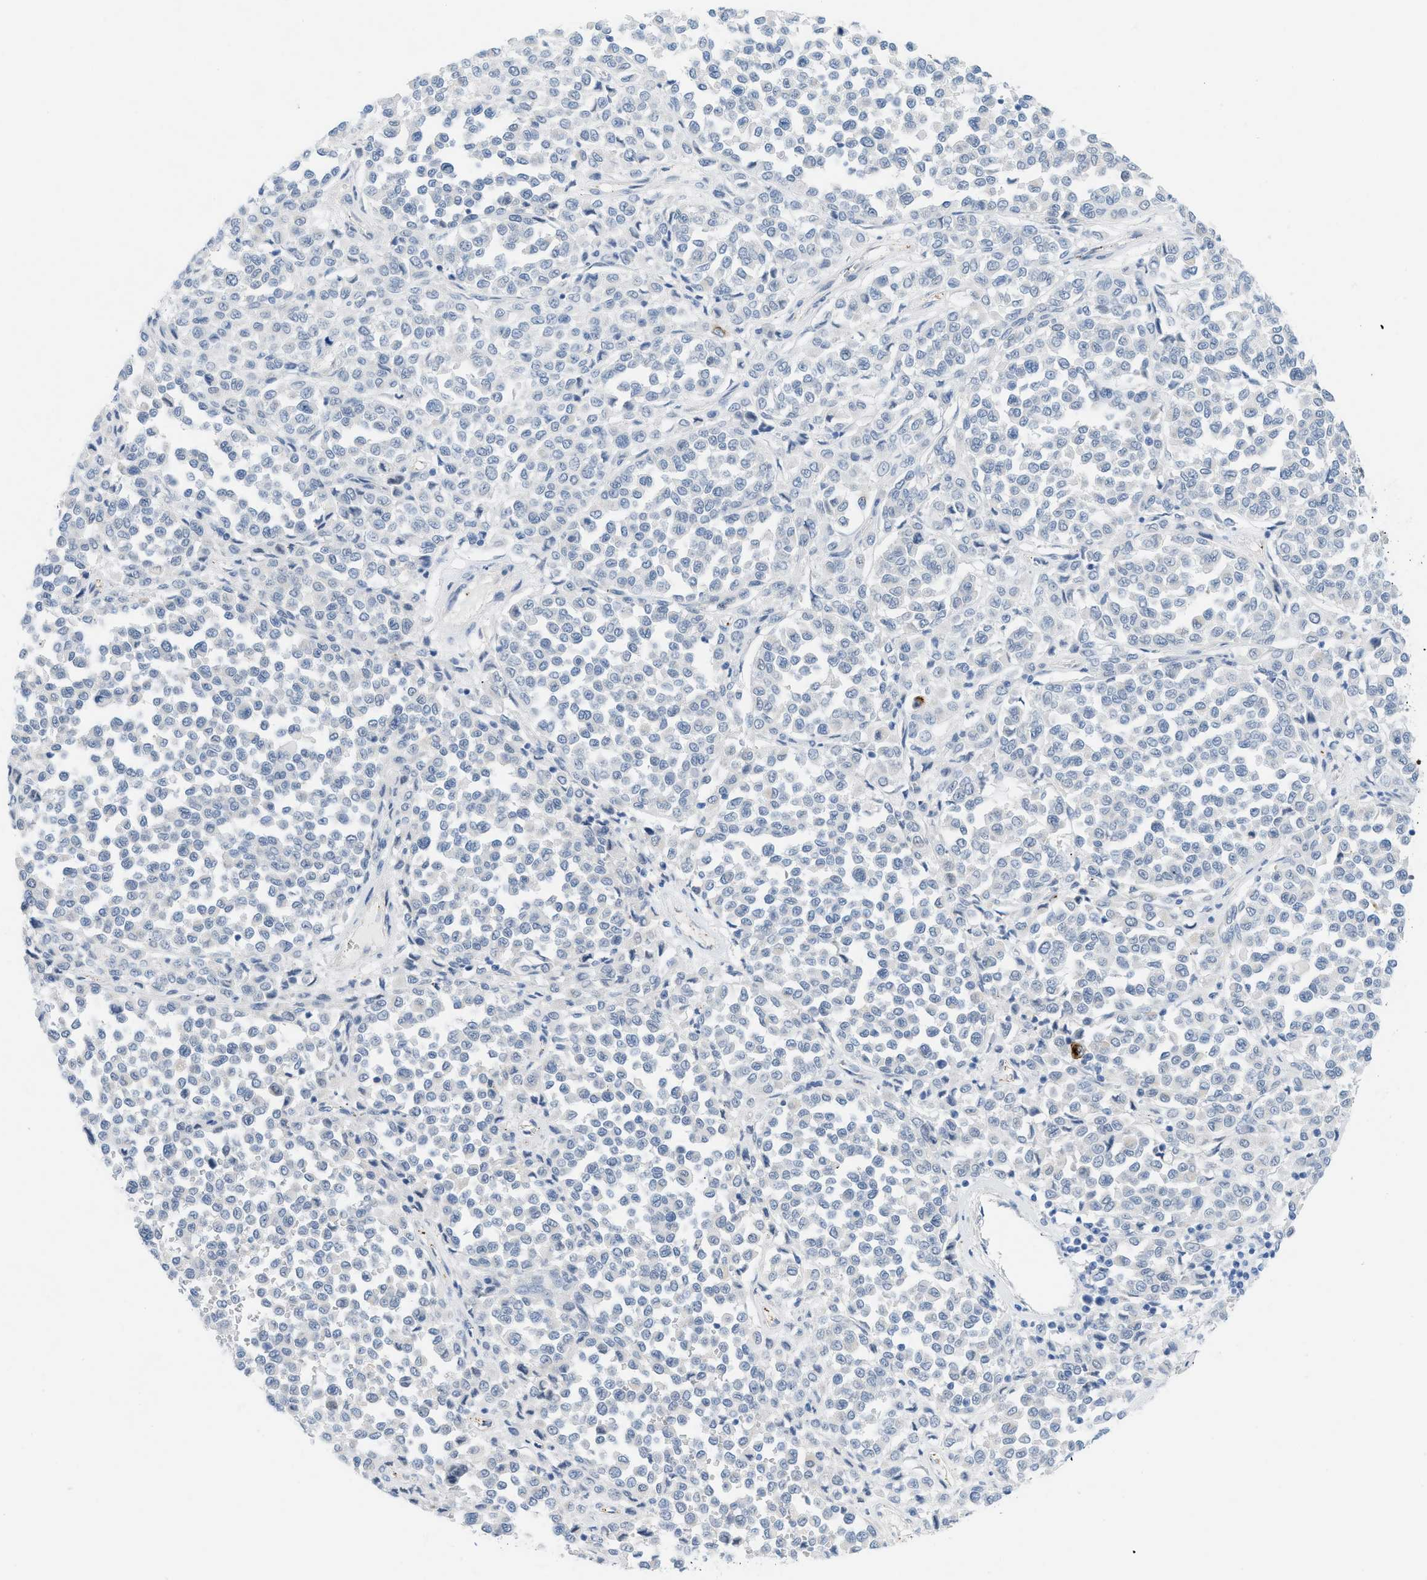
{"staining": {"intensity": "negative", "quantity": "none", "location": "none"}, "tissue": "melanoma", "cell_type": "Tumor cells", "image_type": "cancer", "snomed": [{"axis": "morphology", "description": "Malignant melanoma, Metastatic site"}, {"axis": "topography", "description": "Pancreas"}], "caption": "A photomicrograph of malignant melanoma (metastatic site) stained for a protein shows no brown staining in tumor cells.", "gene": "HLTF", "patient": {"sex": "female", "age": 30}}